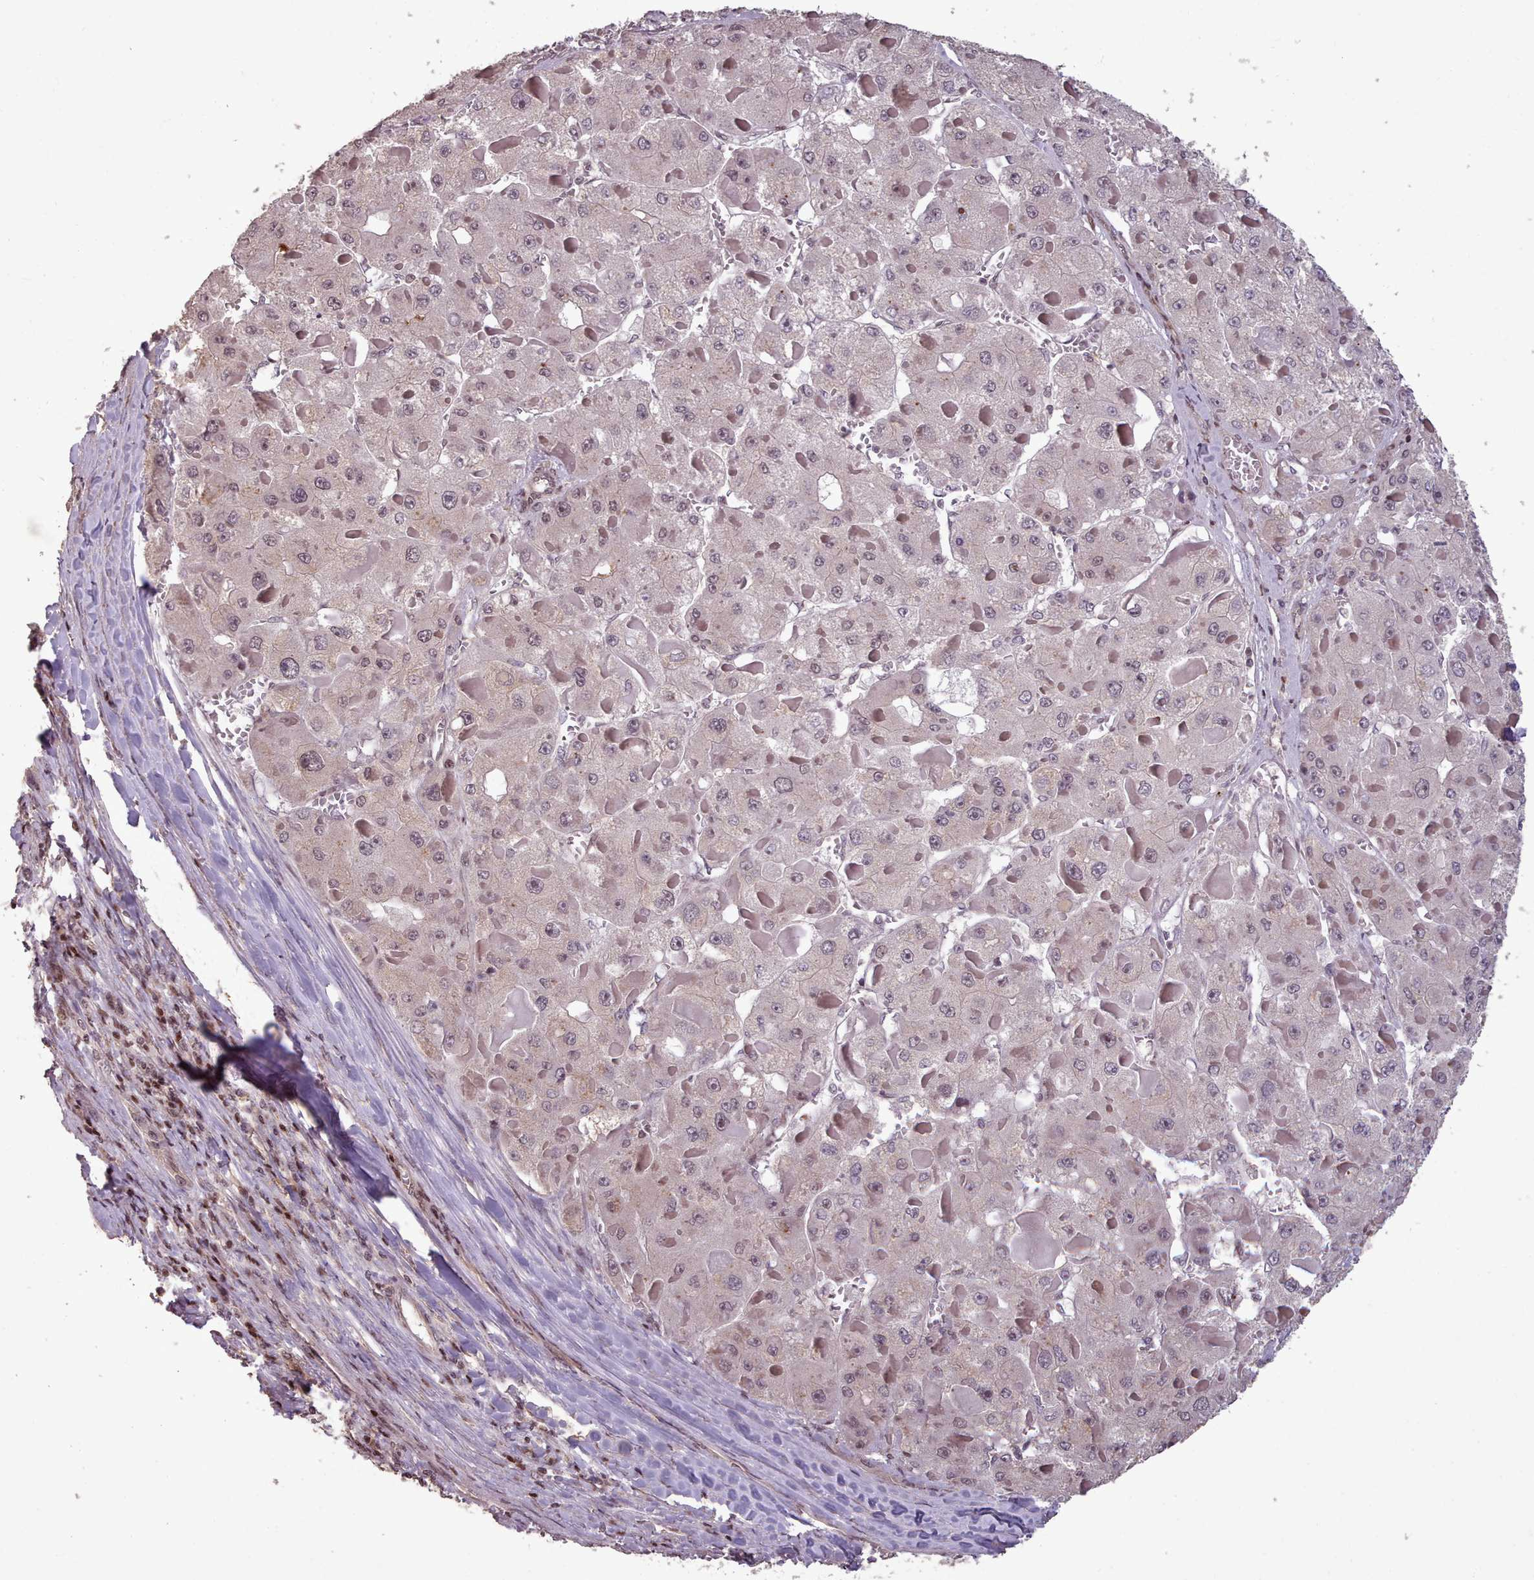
{"staining": {"intensity": "weak", "quantity": "<25%", "location": "nuclear"}, "tissue": "liver cancer", "cell_type": "Tumor cells", "image_type": "cancer", "snomed": [{"axis": "morphology", "description": "Carcinoma, Hepatocellular, NOS"}, {"axis": "topography", "description": "Liver"}], "caption": "The micrograph displays no staining of tumor cells in liver hepatocellular carcinoma.", "gene": "ENSA", "patient": {"sex": "female", "age": 73}}